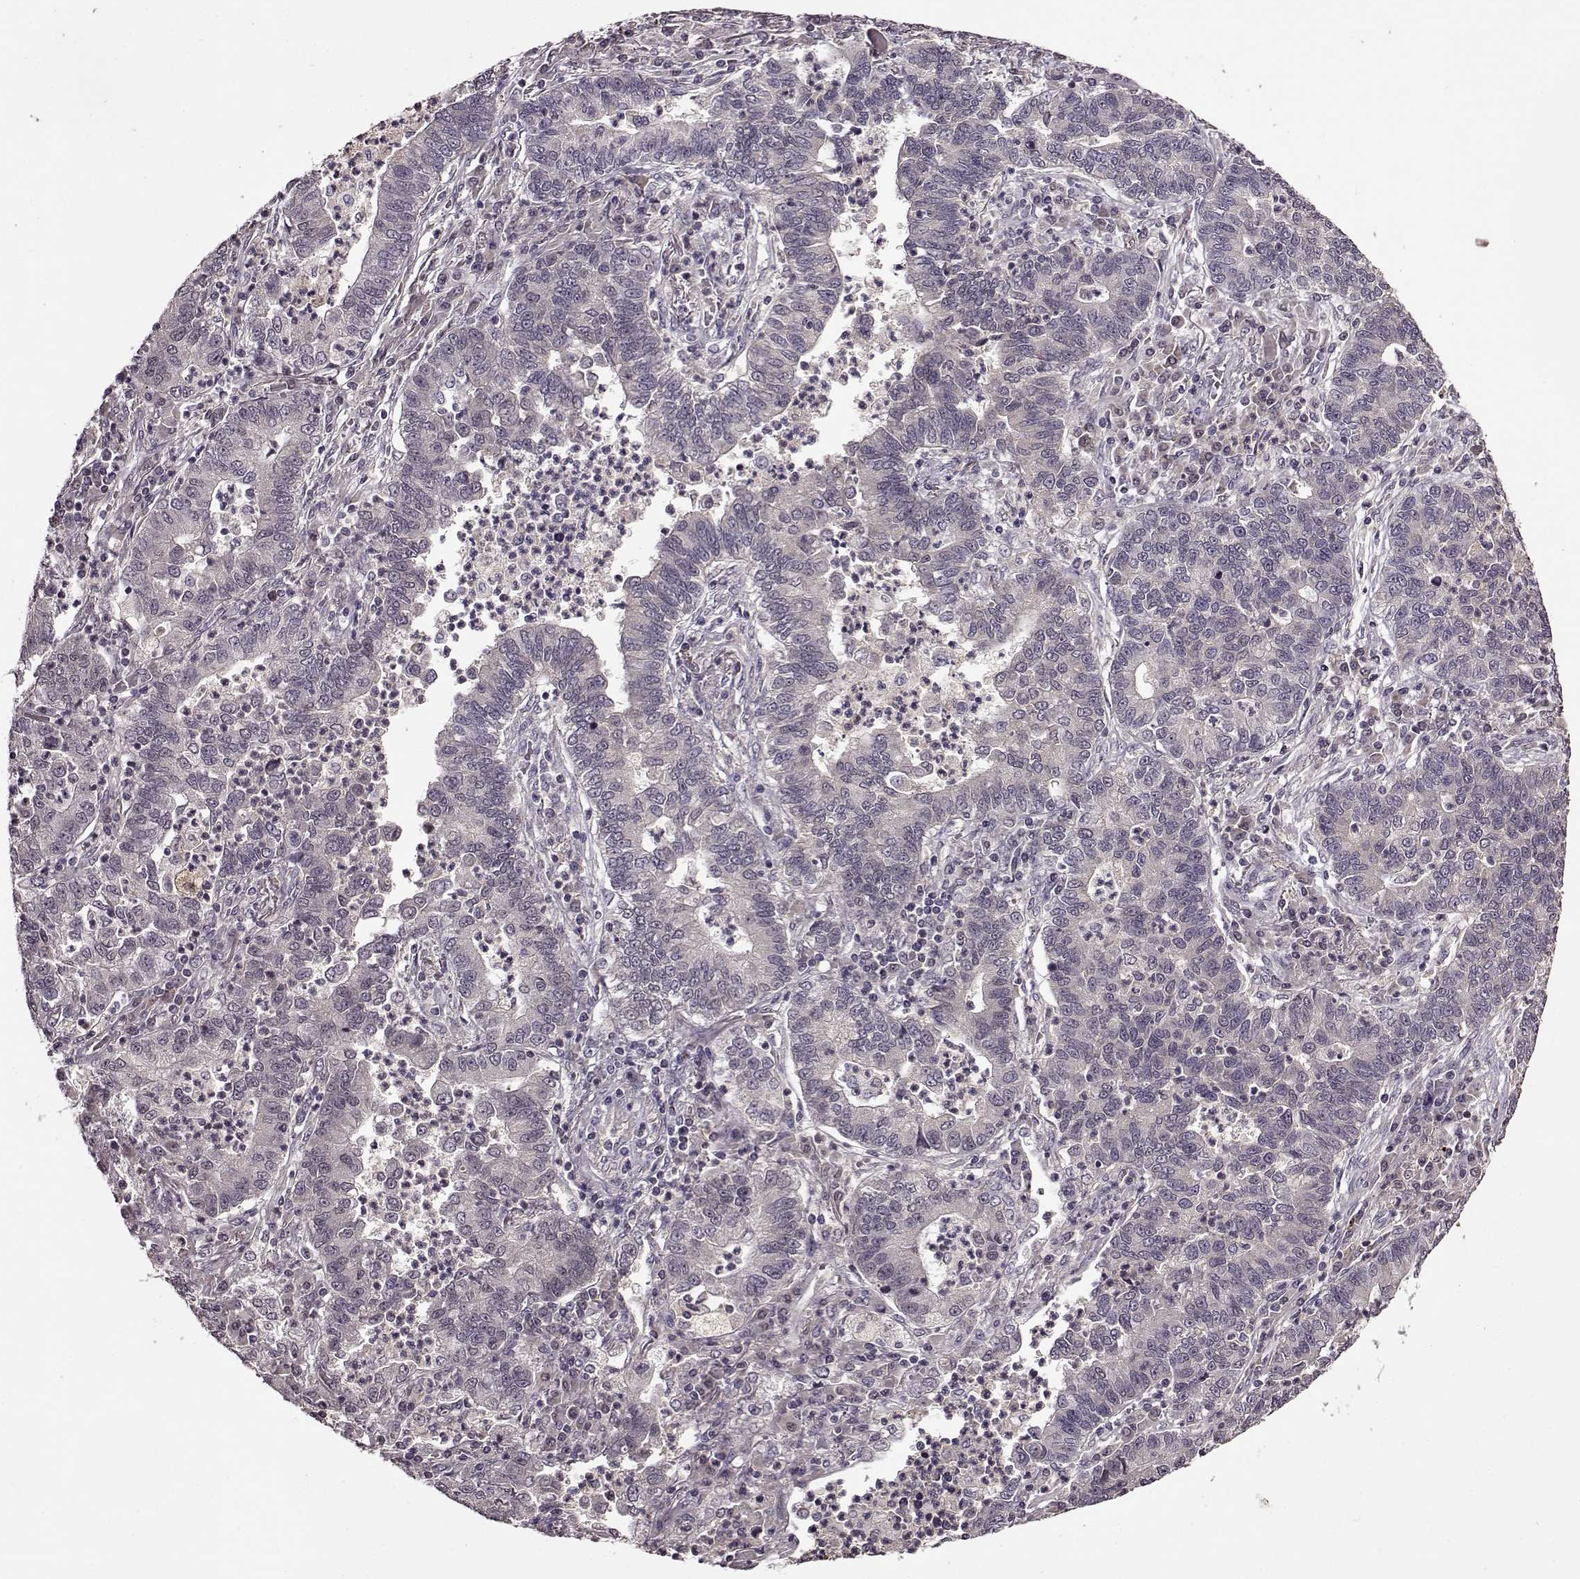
{"staining": {"intensity": "negative", "quantity": "none", "location": "none"}, "tissue": "lung cancer", "cell_type": "Tumor cells", "image_type": "cancer", "snomed": [{"axis": "morphology", "description": "Adenocarcinoma, NOS"}, {"axis": "topography", "description": "Lung"}], "caption": "DAB (3,3'-diaminobenzidine) immunohistochemical staining of adenocarcinoma (lung) demonstrates no significant expression in tumor cells. Brightfield microscopy of immunohistochemistry (IHC) stained with DAB (3,3'-diaminobenzidine) (brown) and hematoxylin (blue), captured at high magnification.", "gene": "MAIP1", "patient": {"sex": "female", "age": 57}}